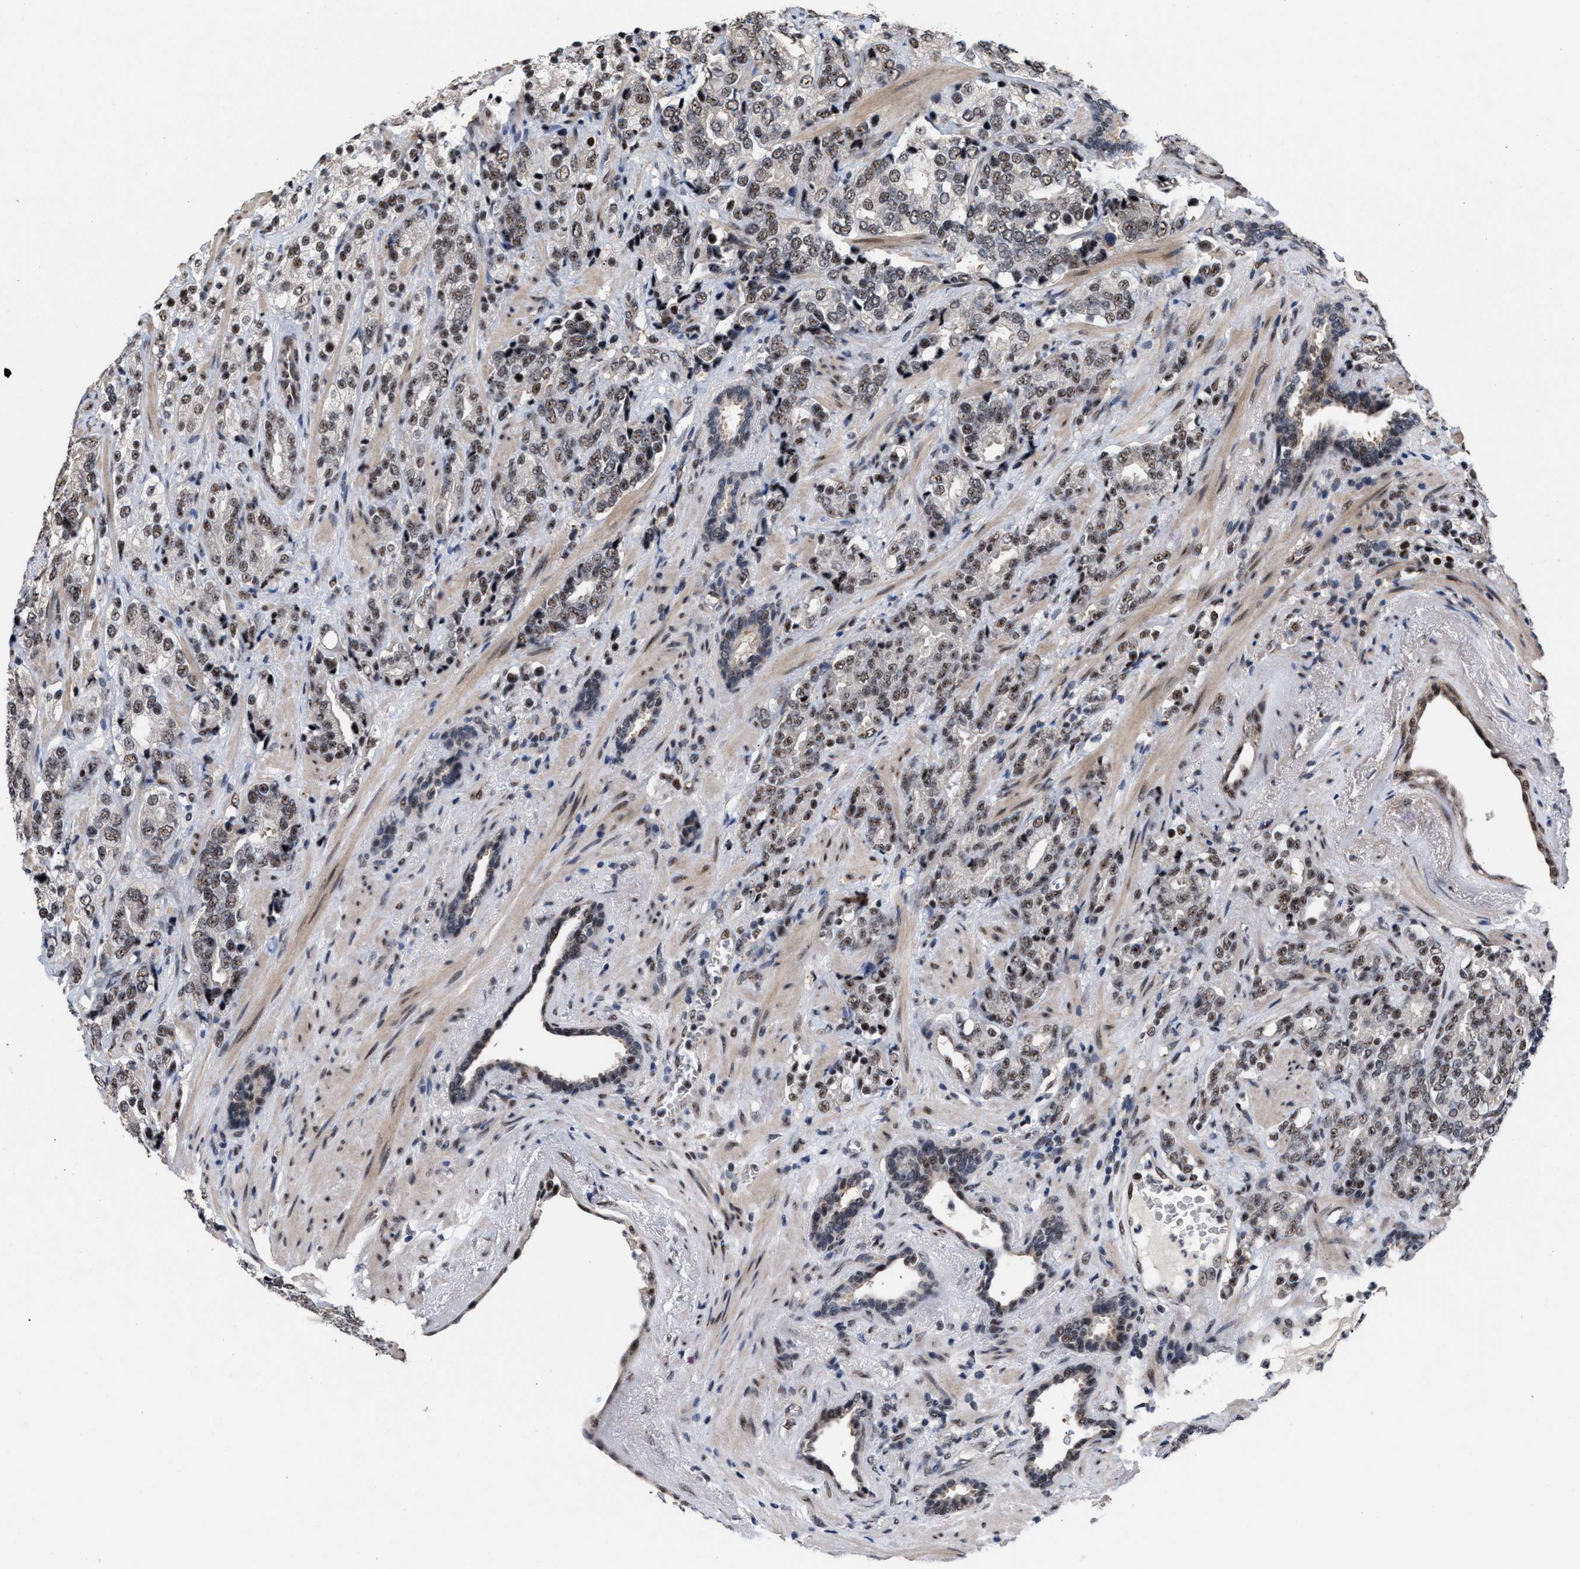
{"staining": {"intensity": "strong", "quantity": ">75%", "location": "nuclear"}, "tissue": "prostate cancer", "cell_type": "Tumor cells", "image_type": "cancer", "snomed": [{"axis": "morphology", "description": "Adenocarcinoma, High grade"}, {"axis": "topography", "description": "Prostate"}], "caption": "Protein staining reveals strong nuclear staining in approximately >75% of tumor cells in prostate cancer (high-grade adenocarcinoma). The staining was performed using DAB to visualize the protein expression in brown, while the nuclei were stained in blue with hematoxylin (Magnification: 20x).", "gene": "EIF4A3", "patient": {"sex": "male", "age": 71}}